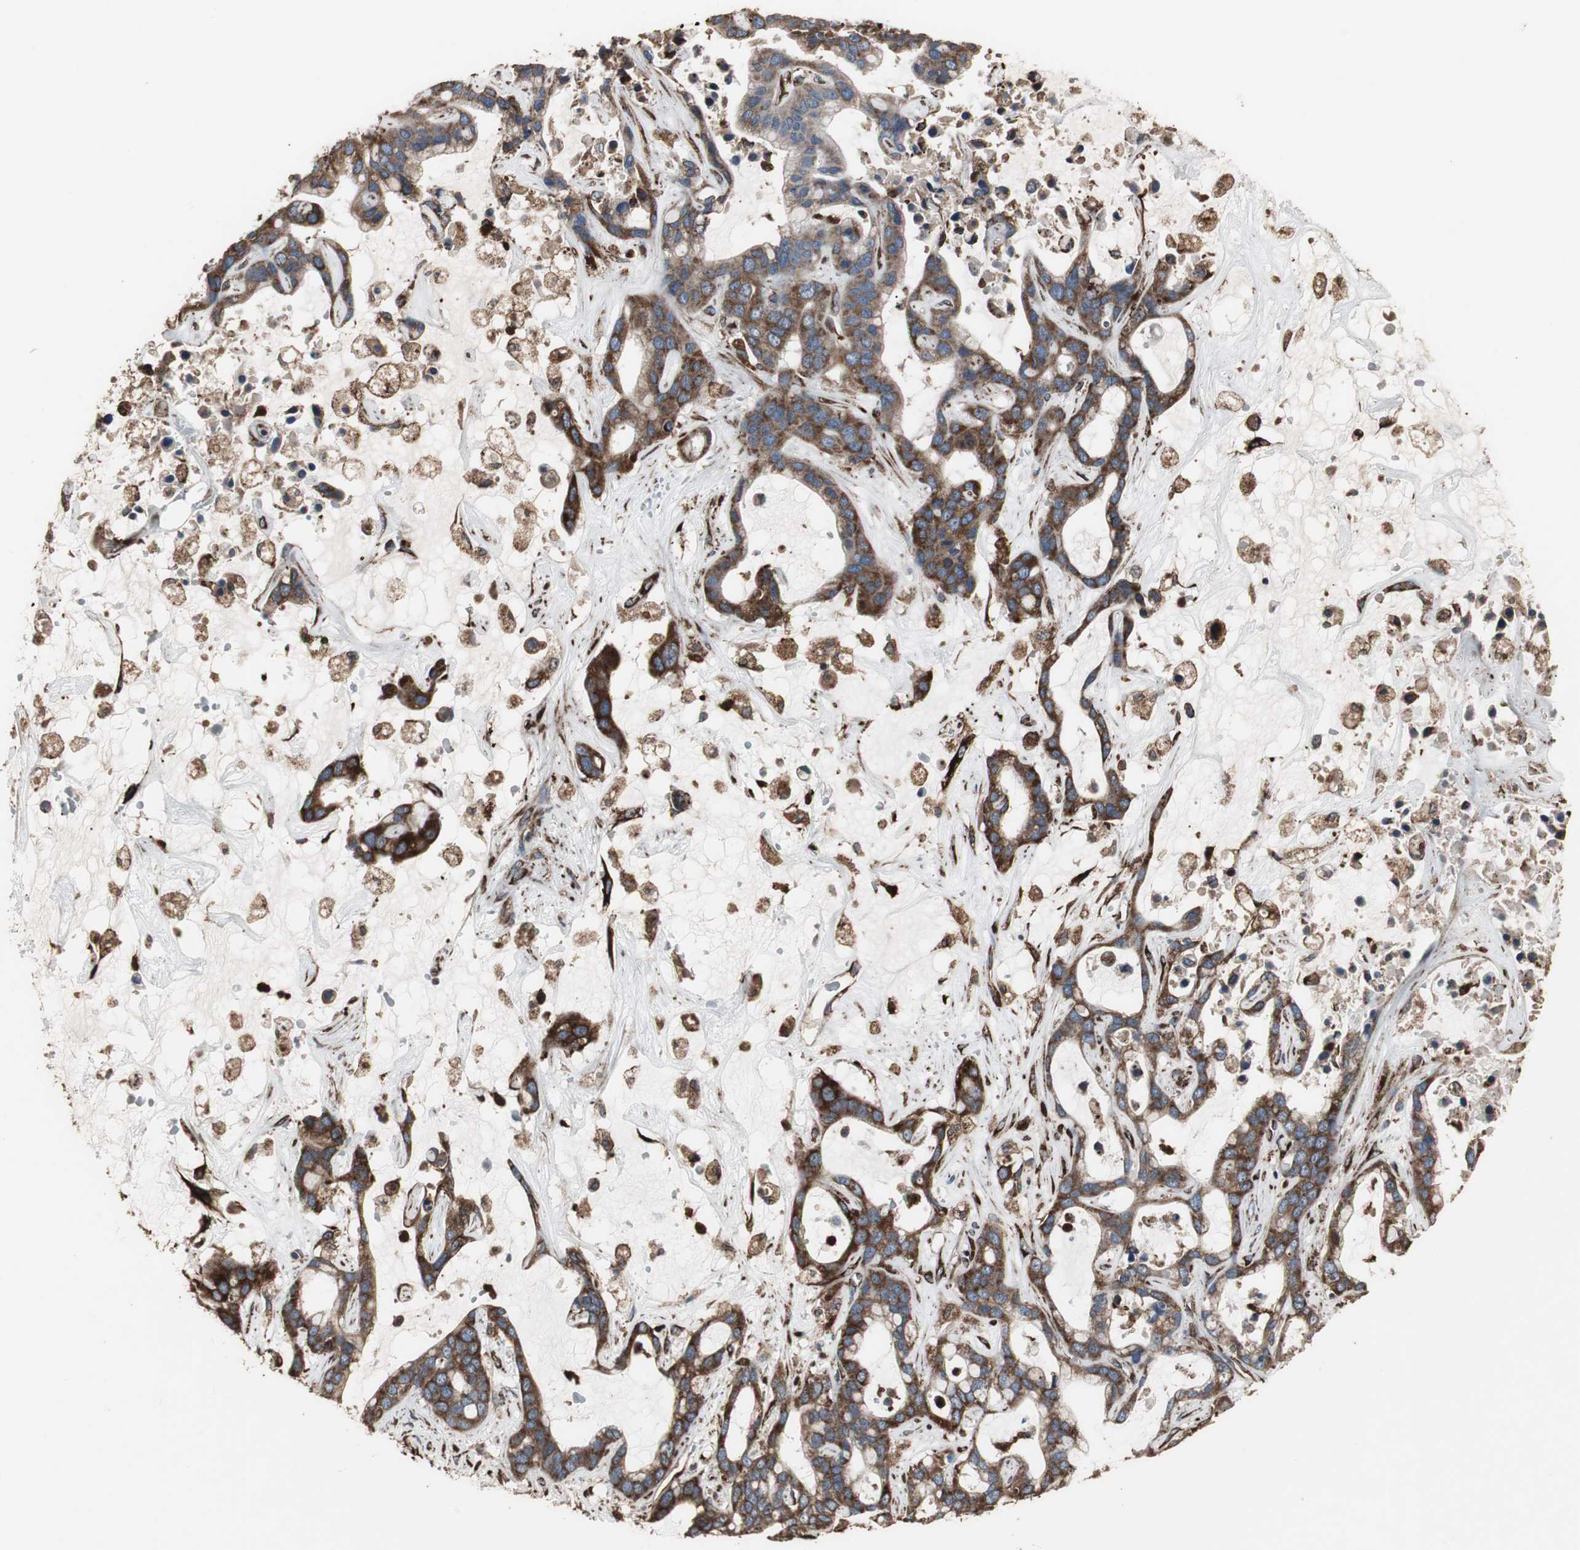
{"staining": {"intensity": "moderate", "quantity": ">75%", "location": "cytoplasmic/membranous"}, "tissue": "liver cancer", "cell_type": "Tumor cells", "image_type": "cancer", "snomed": [{"axis": "morphology", "description": "Cholangiocarcinoma"}, {"axis": "topography", "description": "Liver"}], "caption": "Protein staining displays moderate cytoplasmic/membranous expression in approximately >75% of tumor cells in cholangiocarcinoma (liver).", "gene": "CALU", "patient": {"sex": "female", "age": 65}}